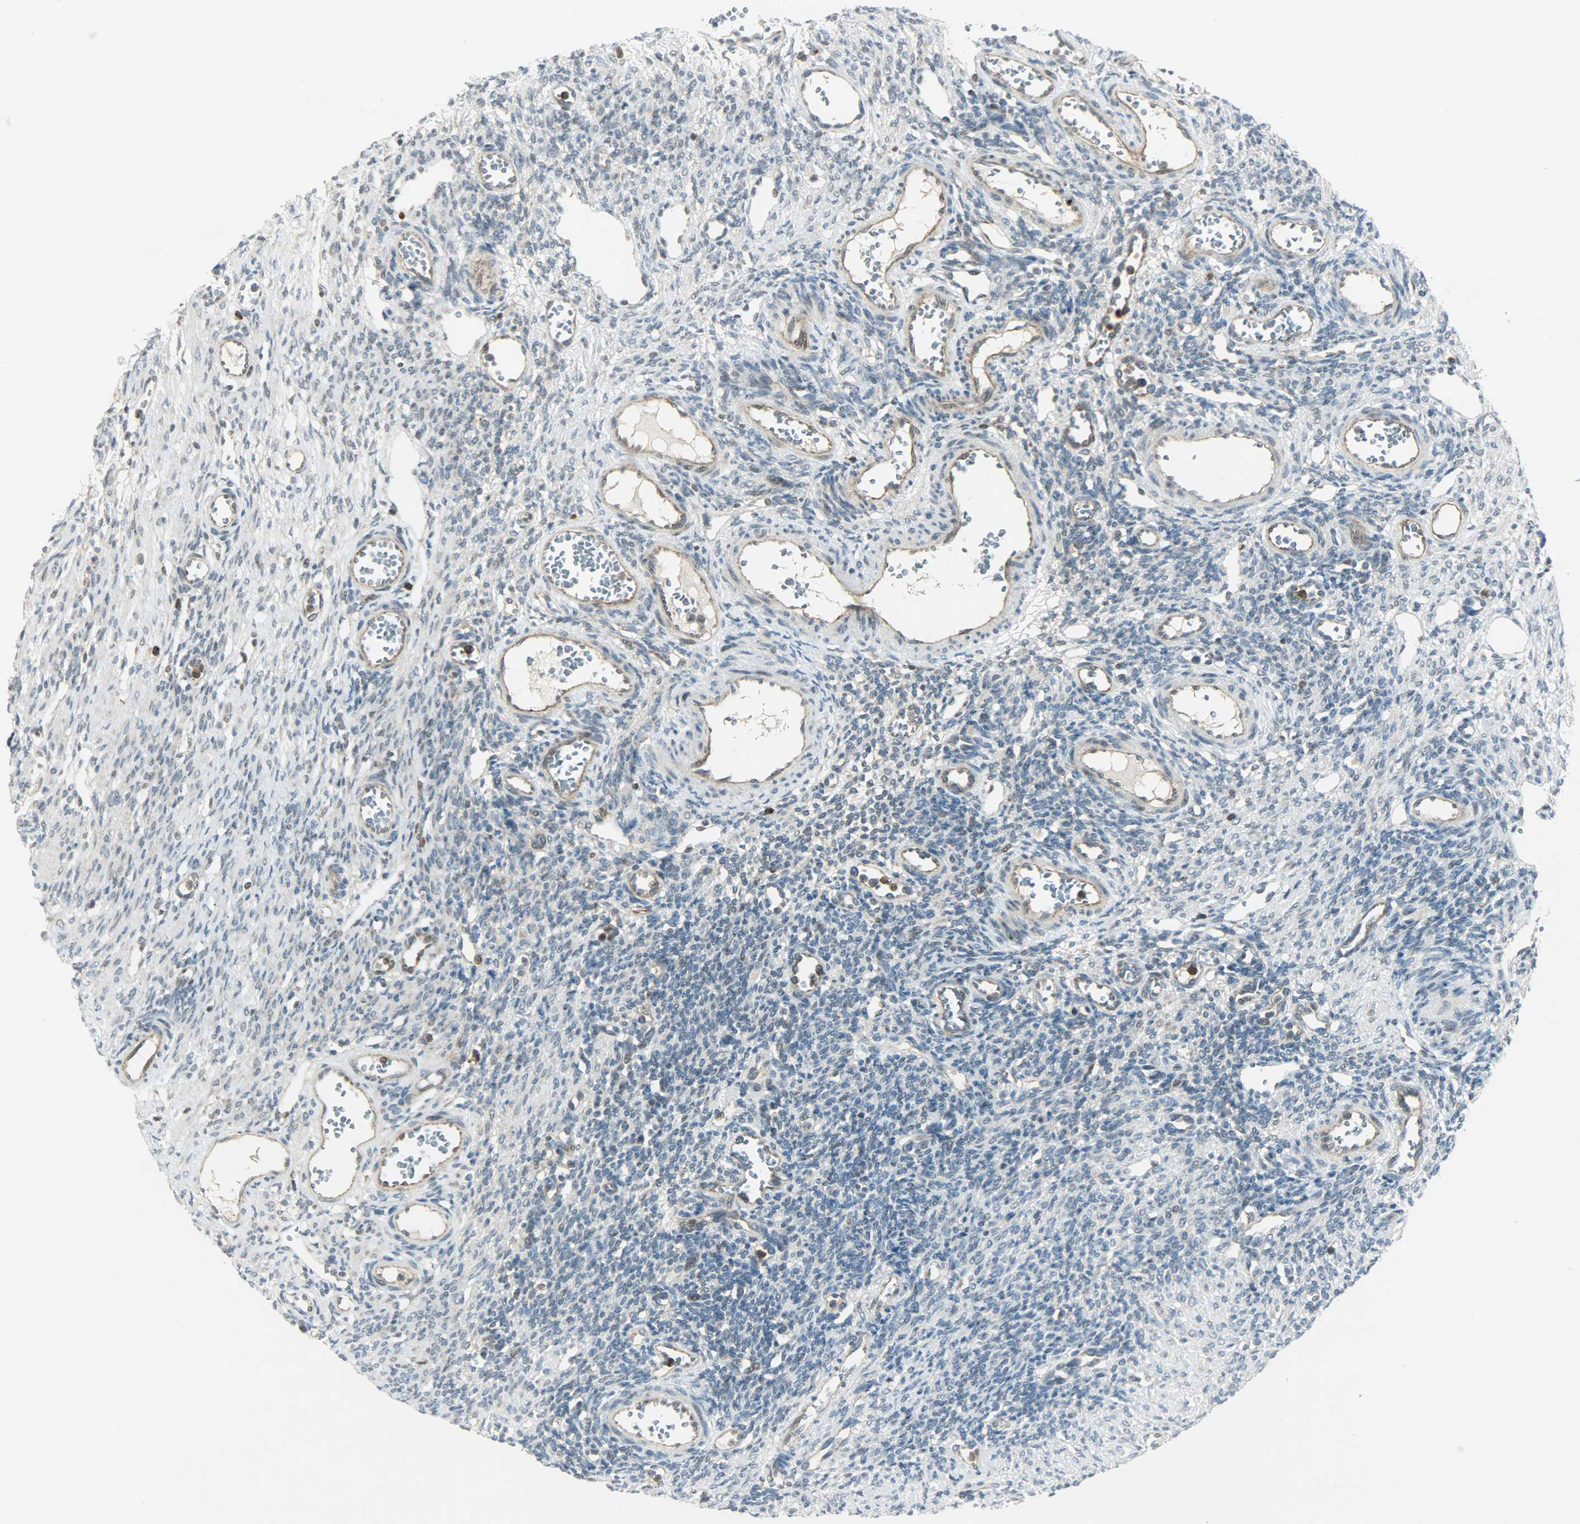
{"staining": {"intensity": "negative", "quantity": "none", "location": "none"}, "tissue": "ovary", "cell_type": "Ovarian stroma cells", "image_type": "normal", "snomed": [{"axis": "morphology", "description": "Normal tissue, NOS"}, {"axis": "topography", "description": "Ovary"}], "caption": "Unremarkable ovary was stained to show a protein in brown. There is no significant expression in ovarian stroma cells. (Brightfield microscopy of DAB IHC at high magnification).", "gene": "IL15", "patient": {"sex": "female", "age": 33}}